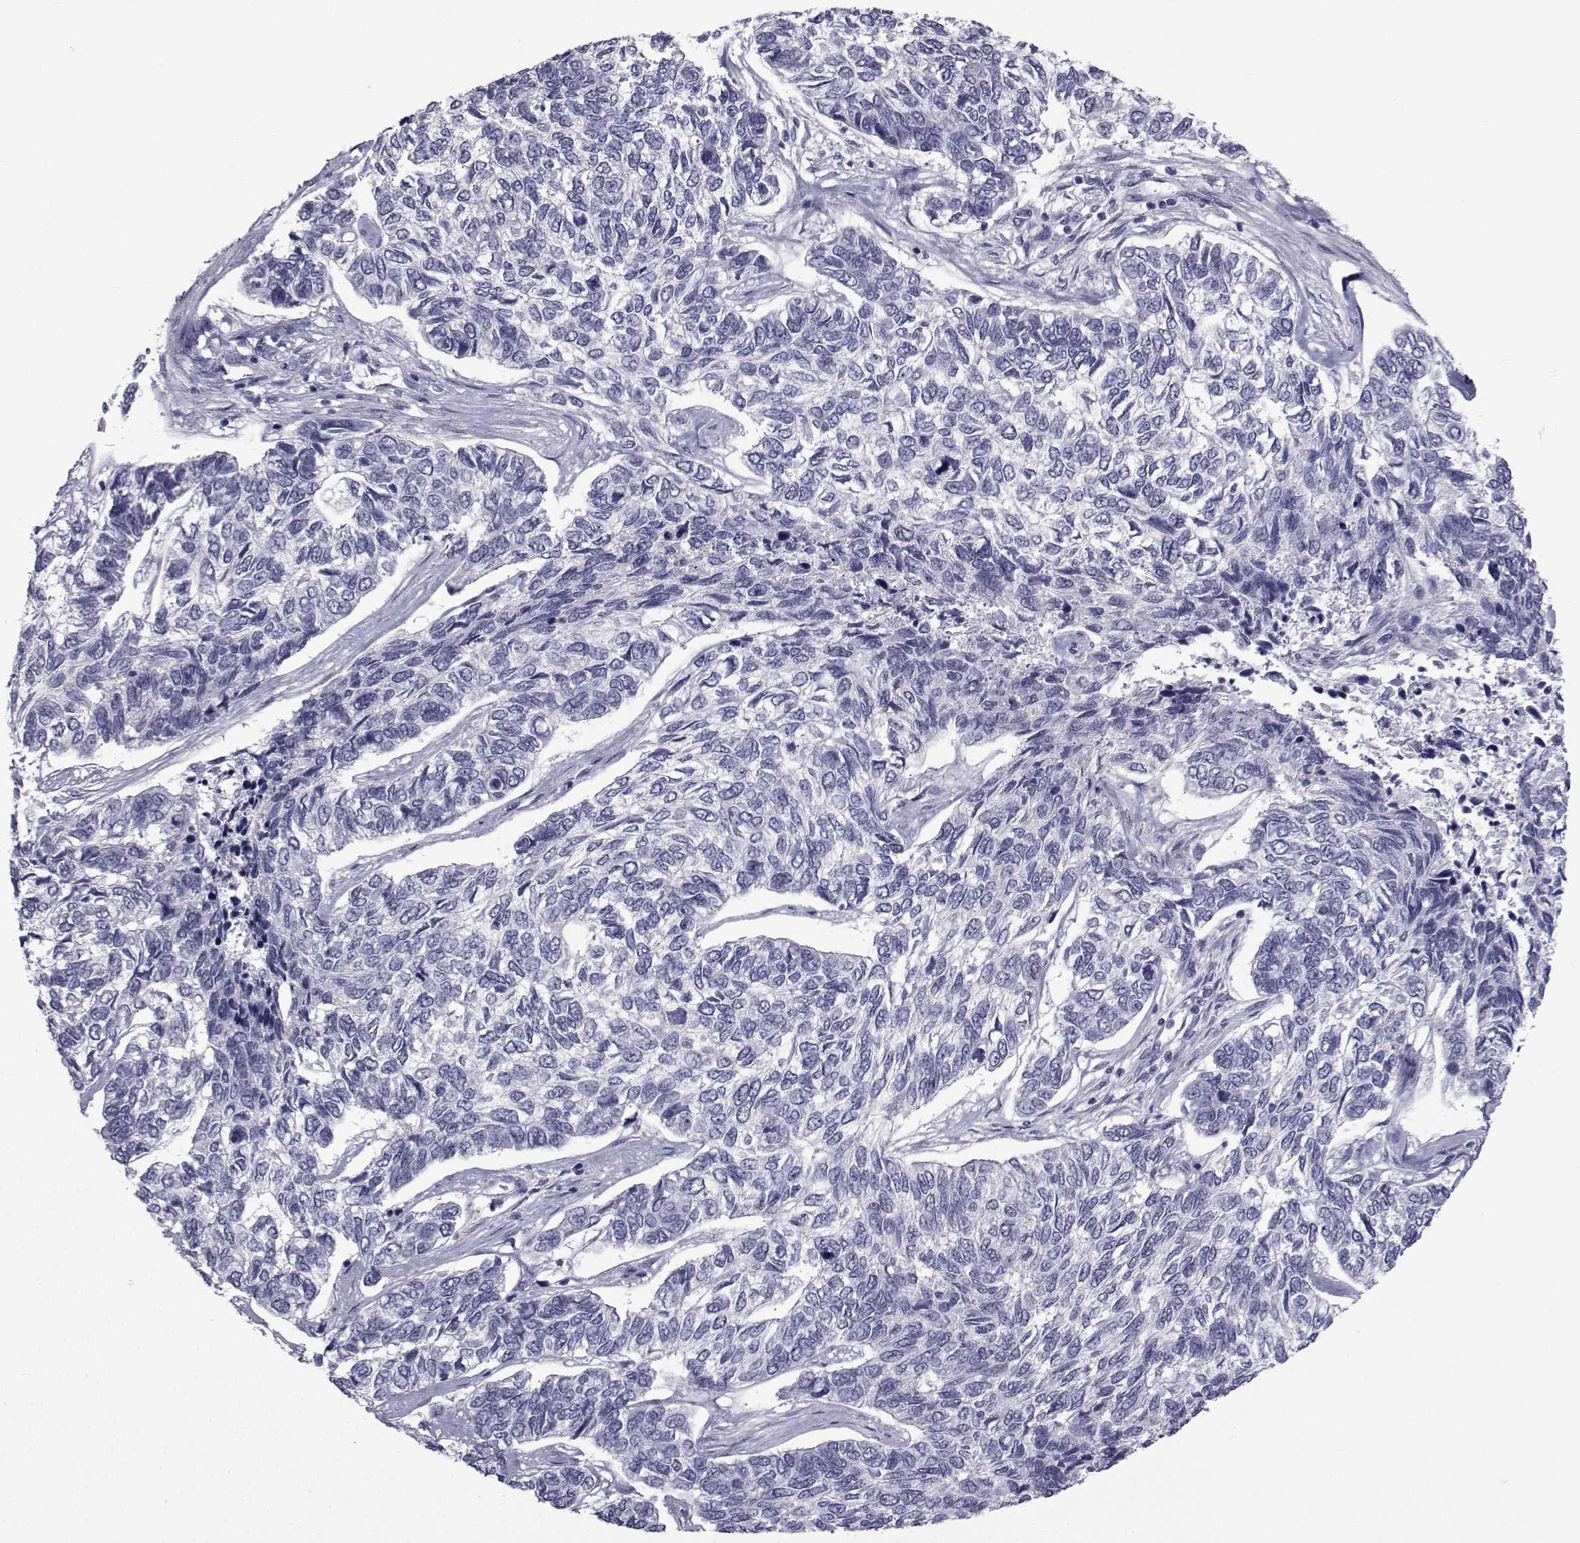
{"staining": {"intensity": "negative", "quantity": "none", "location": "none"}, "tissue": "skin cancer", "cell_type": "Tumor cells", "image_type": "cancer", "snomed": [{"axis": "morphology", "description": "Basal cell carcinoma"}, {"axis": "topography", "description": "Skin"}], "caption": "Skin basal cell carcinoma stained for a protein using immunohistochemistry reveals no staining tumor cells.", "gene": "FDXR", "patient": {"sex": "female", "age": 65}}